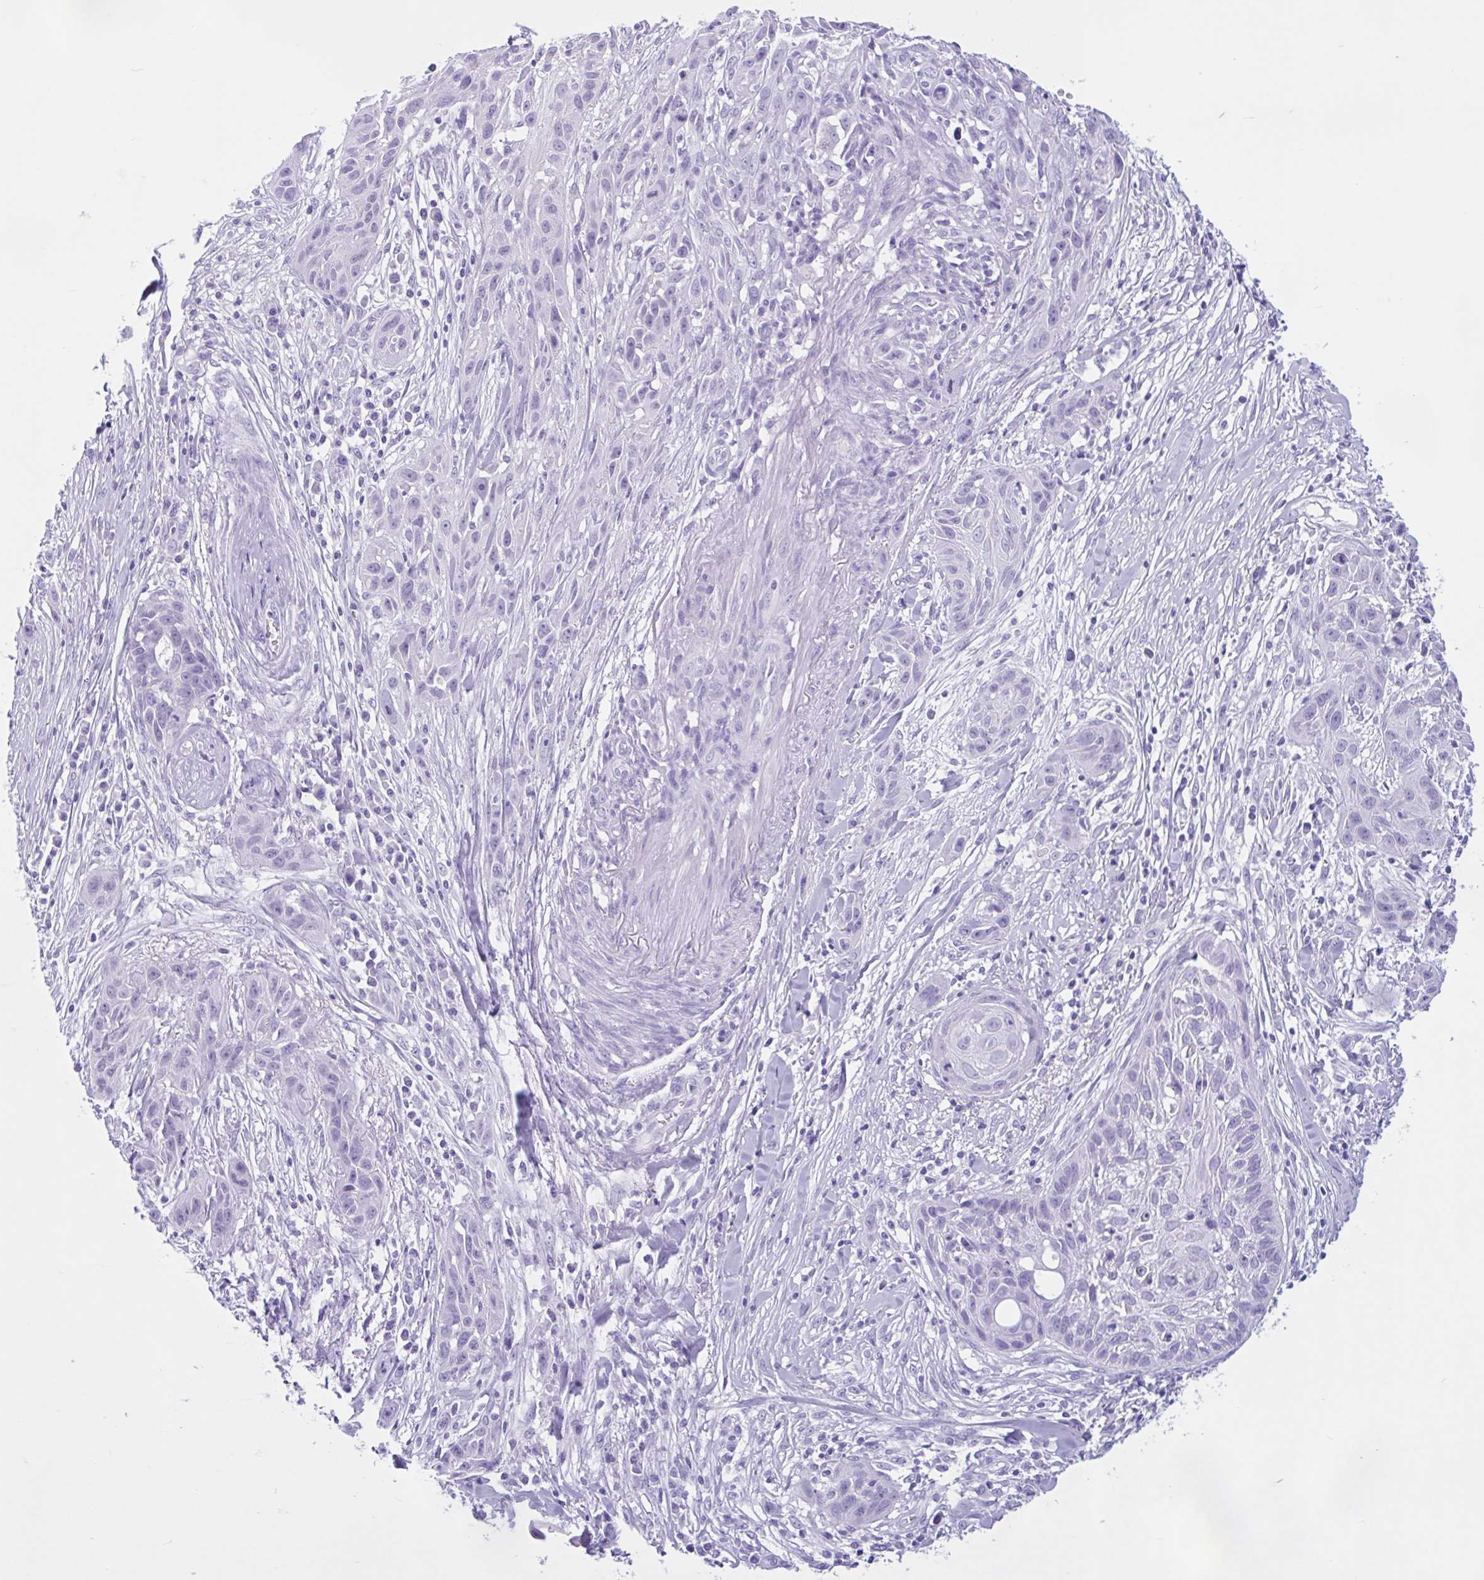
{"staining": {"intensity": "negative", "quantity": "none", "location": "none"}, "tissue": "skin cancer", "cell_type": "Tumor cells", "image_type": "cancer", "snomed": [{"axis": "morphology", "description": "Squamous cell carcinoma, NOS"}, {"axis": "topography", "description": "Skin"}, {"axis": "topography", "description": "Vulva"}], "caption": "A high-resolution photomicrograph shows immunohistochemistry staining of skin cancer (squamous cell carcinoma), which reveals no significant staining in tumor cells. (Immunohistochemistry, brightfield microscopy, high magnification).", "gene": "ZNF319", "patient": {"sex": "female", "age": 83}}